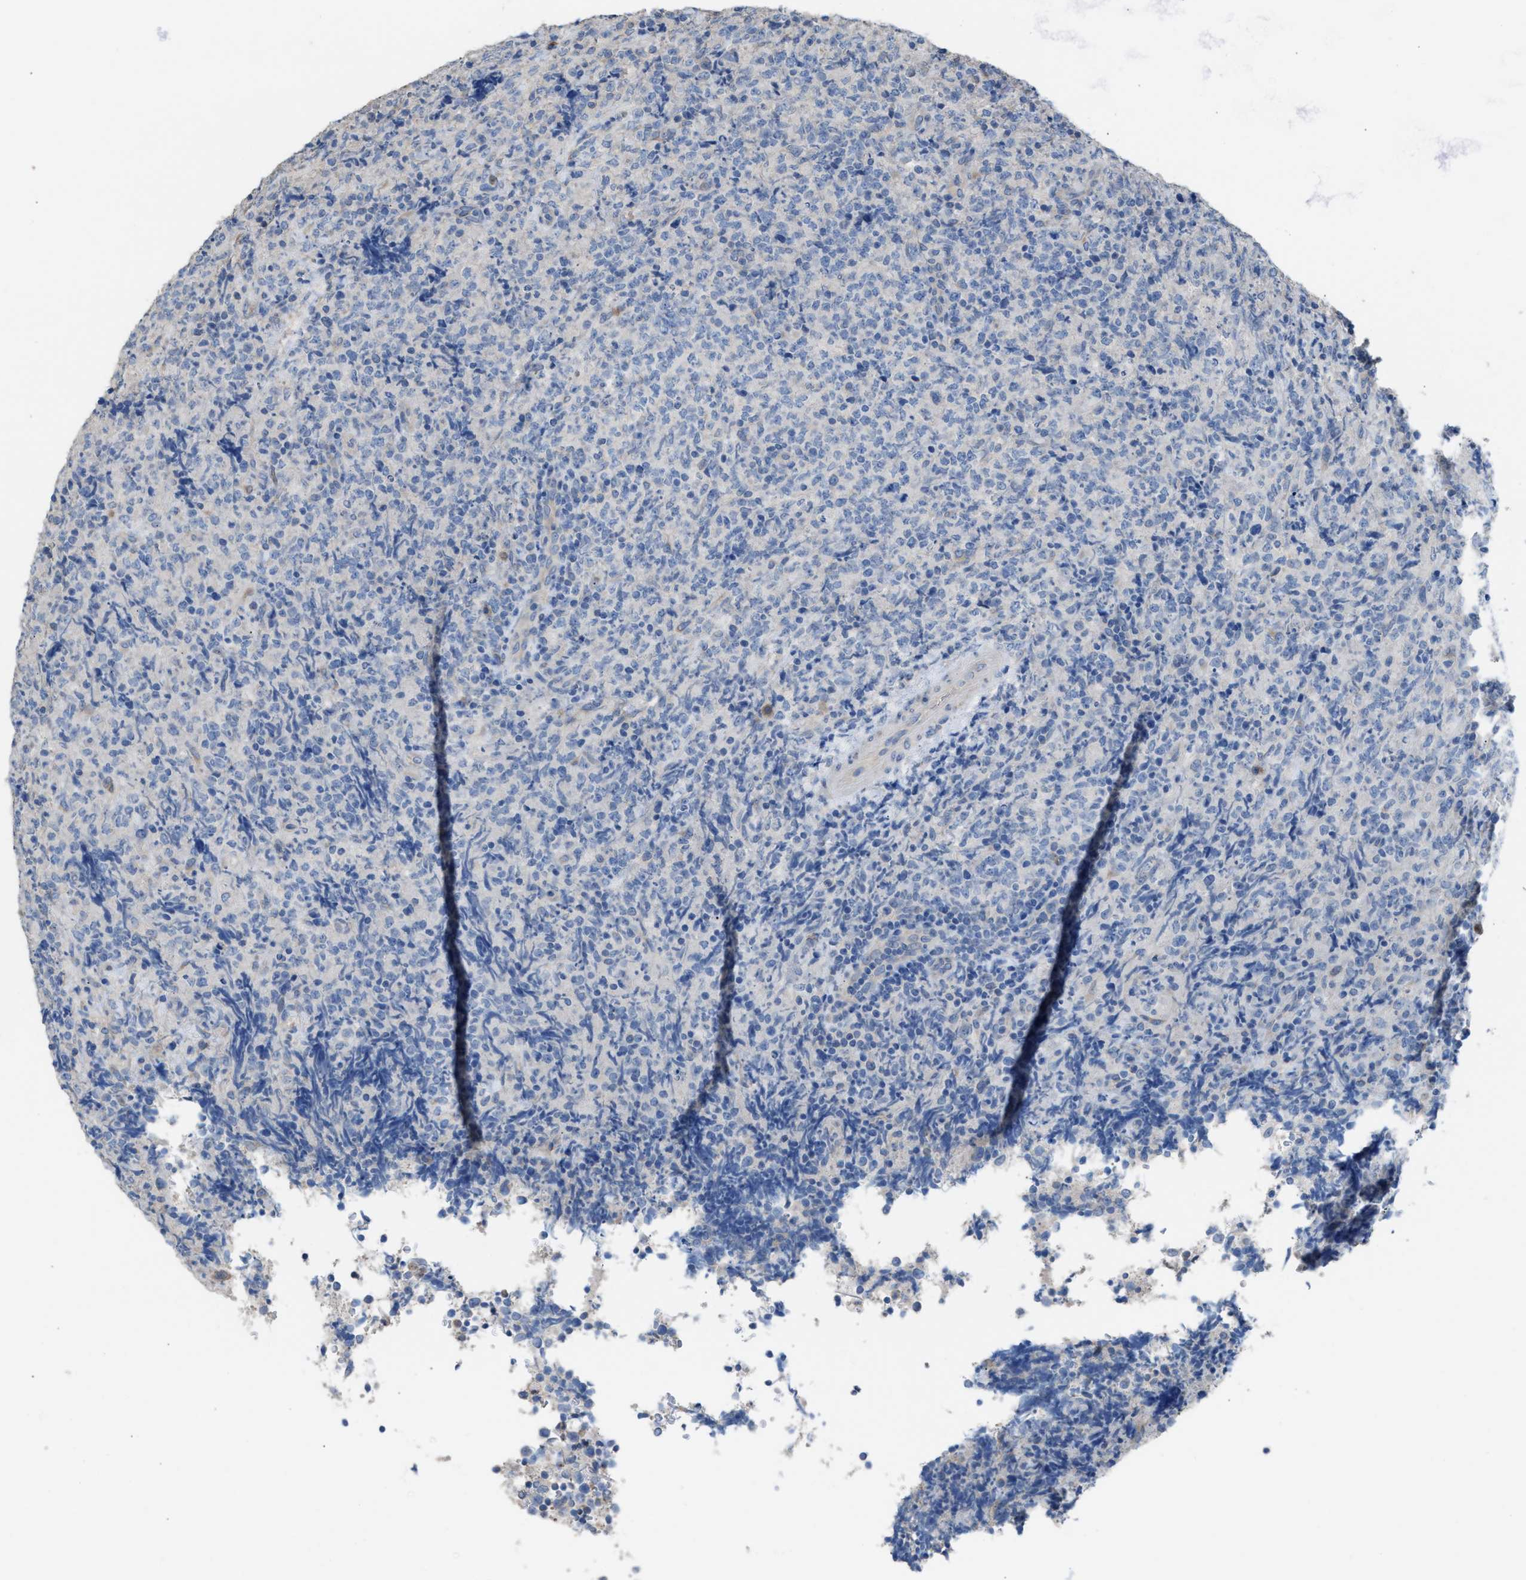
{"staining": {"intensity": "negative", "quantity": "none", "location": "none"}, "tissue": "lymphoma", "cell_type": "Tumor cells", "image_type": "cancer", "snomed": [{"axis": "morphology", "description": "Malignant lymphoma, non-Hodgkin's type, High grade"}, {"axis": "topography", "description": "Tonsil"}], "caption": "A photomicrograph of lymphoma stained for a protein displays no brown staining in tumor cells.", "gene": "NQO2", "patient": {"sex": "female", "age": 36}}